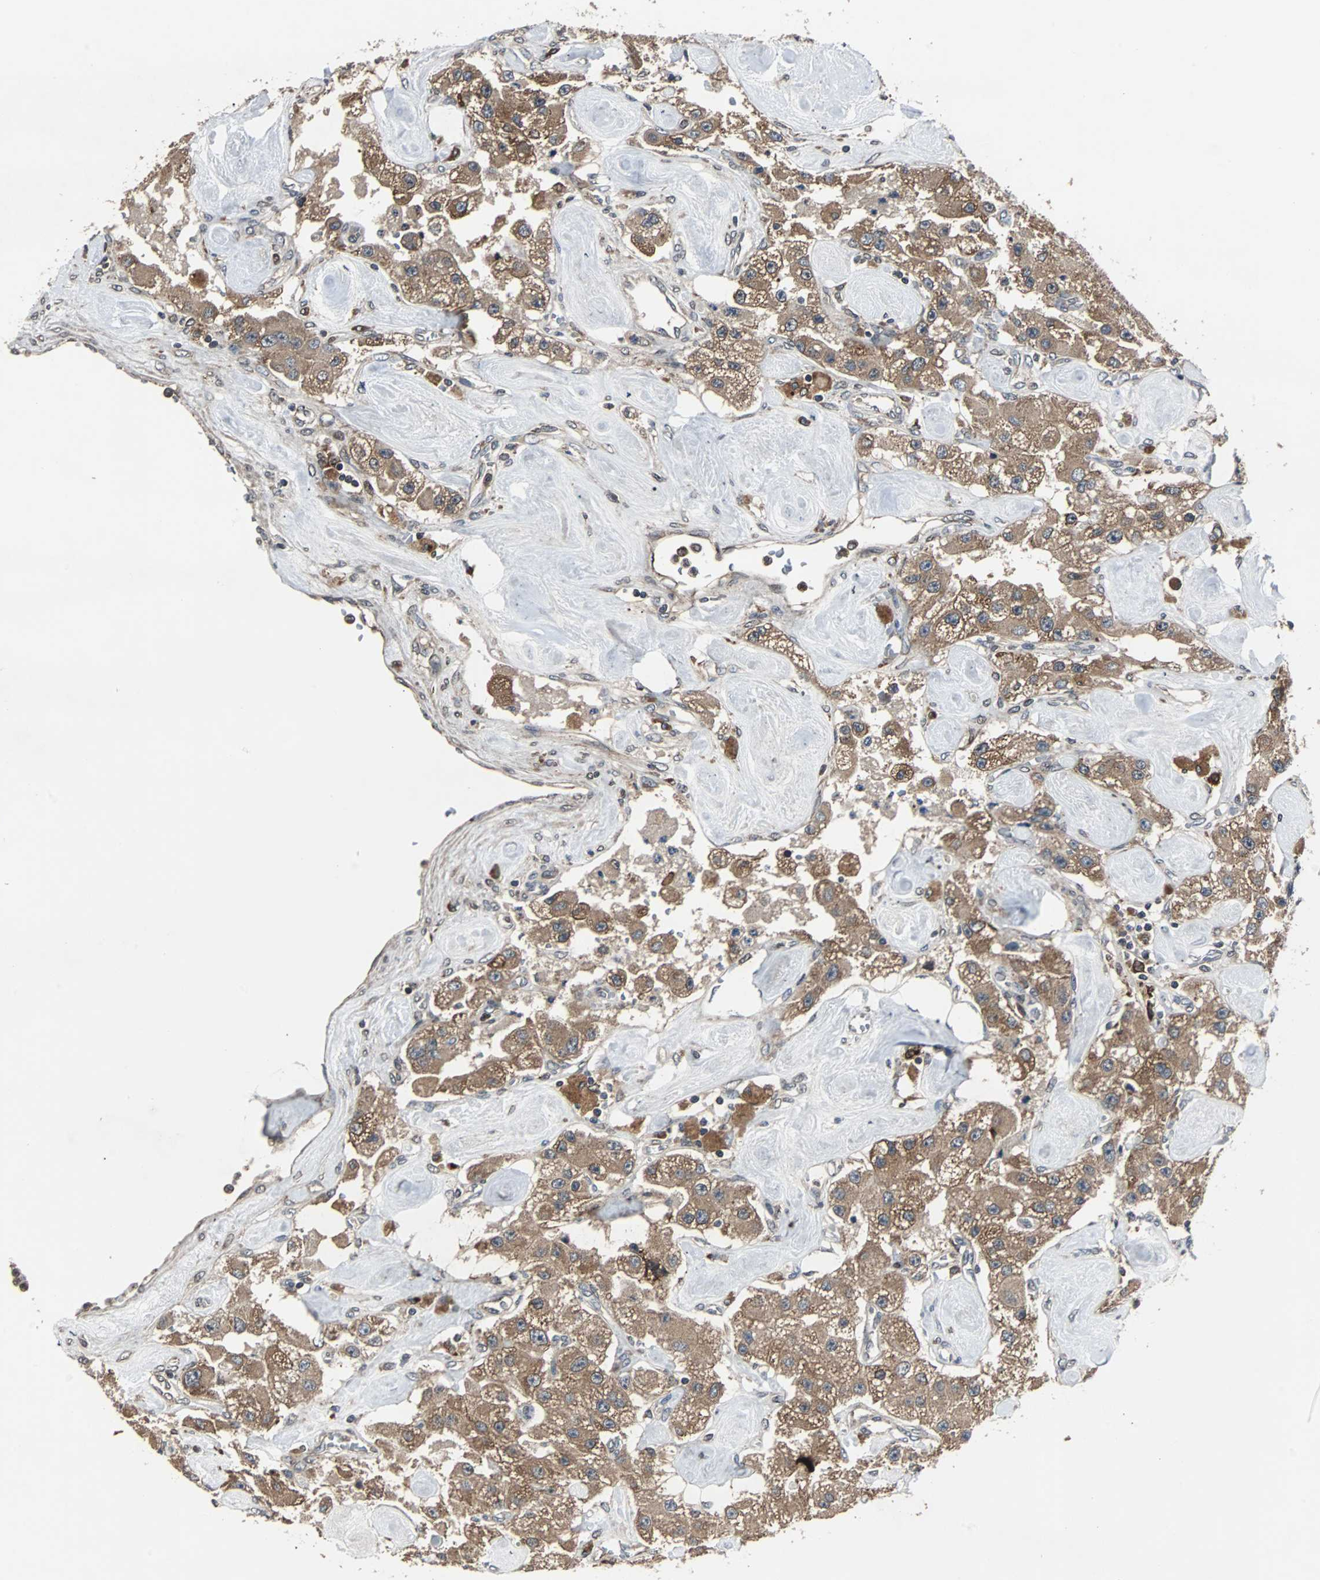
{"staining": {"intensity": "moderate", "quantity": ">75%", "location": "cytoplasmic/membranous"}, "tissue": "carcinoid", "cell_type": "Tumor cells", "image_type": "cancer", "snomed": [{"axis": "morphology", "description": "Carcinoid, malignant, NOS"}, {"axis": "topography", "description": "Pancreas"}], "caption": "There is medium levels of moderate cytoplasmic/membranous staining in tumor cells of carcinoid, as demonstrated by immunohistochemical staining (brown color).", "gene": "RAB7A", "patient": {"sex": "male", "age": 41}}